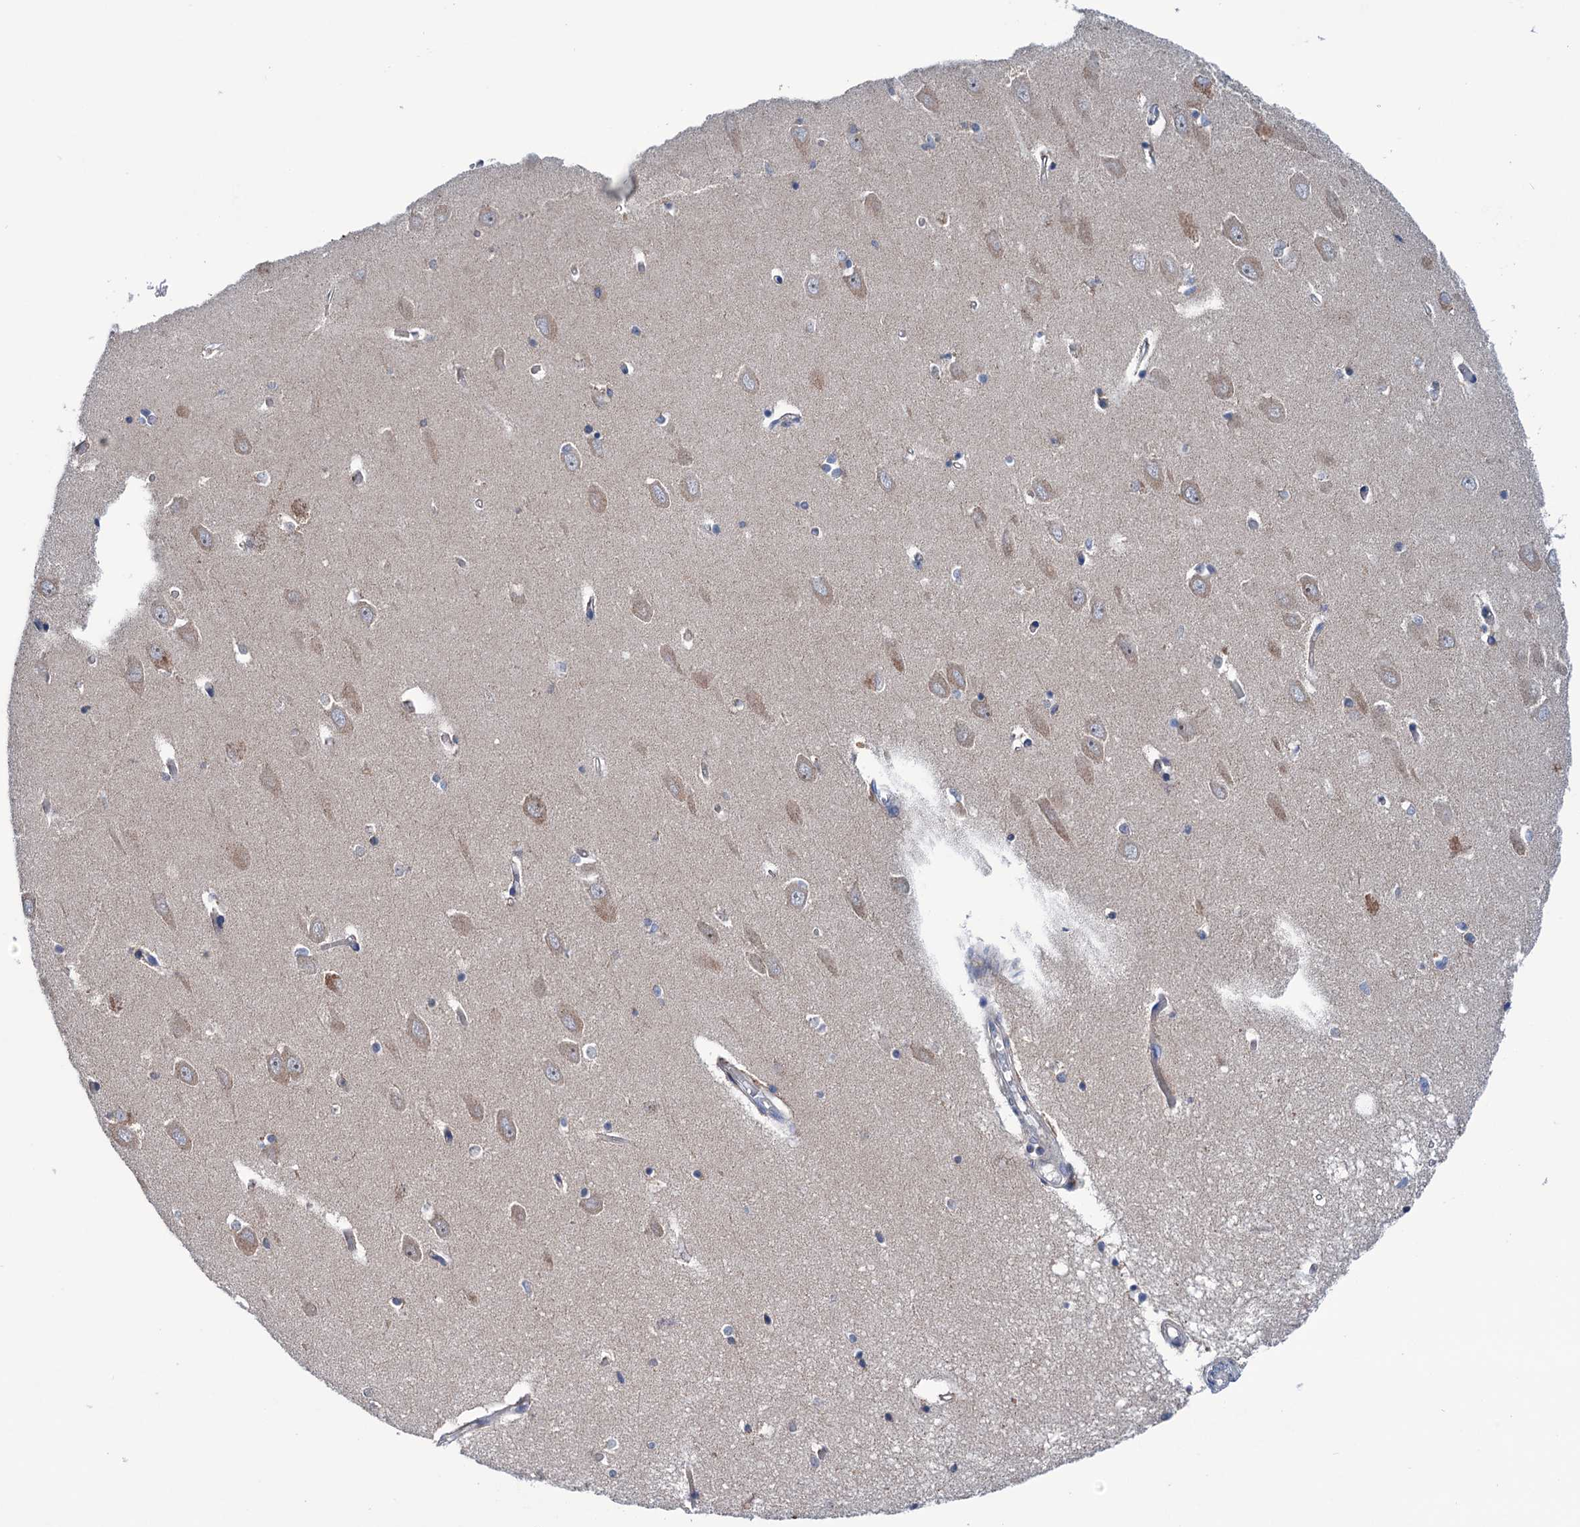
{"staining": {"intensity": "negative", "quantity": "none", "location": "none"}, "tissue": "hippocampus", "cell_type": "Glial cells", "image_type": "normal", "snomed": [{"axis": "morphology", "description": "Normal tissue, NOS"}, {"axis": "topography", "description": "Hippocampus"}], "caption": "Immunohistochemistry of benign human hippocampus exhibits no positivity in glial cells. The staining was performed using DAB to visualize the protein expression in brown, while the nuclei were stained in blue with hematoxylin (Magnification: 20x).", "gene": "HTR3B", "patient": {"sex": "male", "age": 70}}